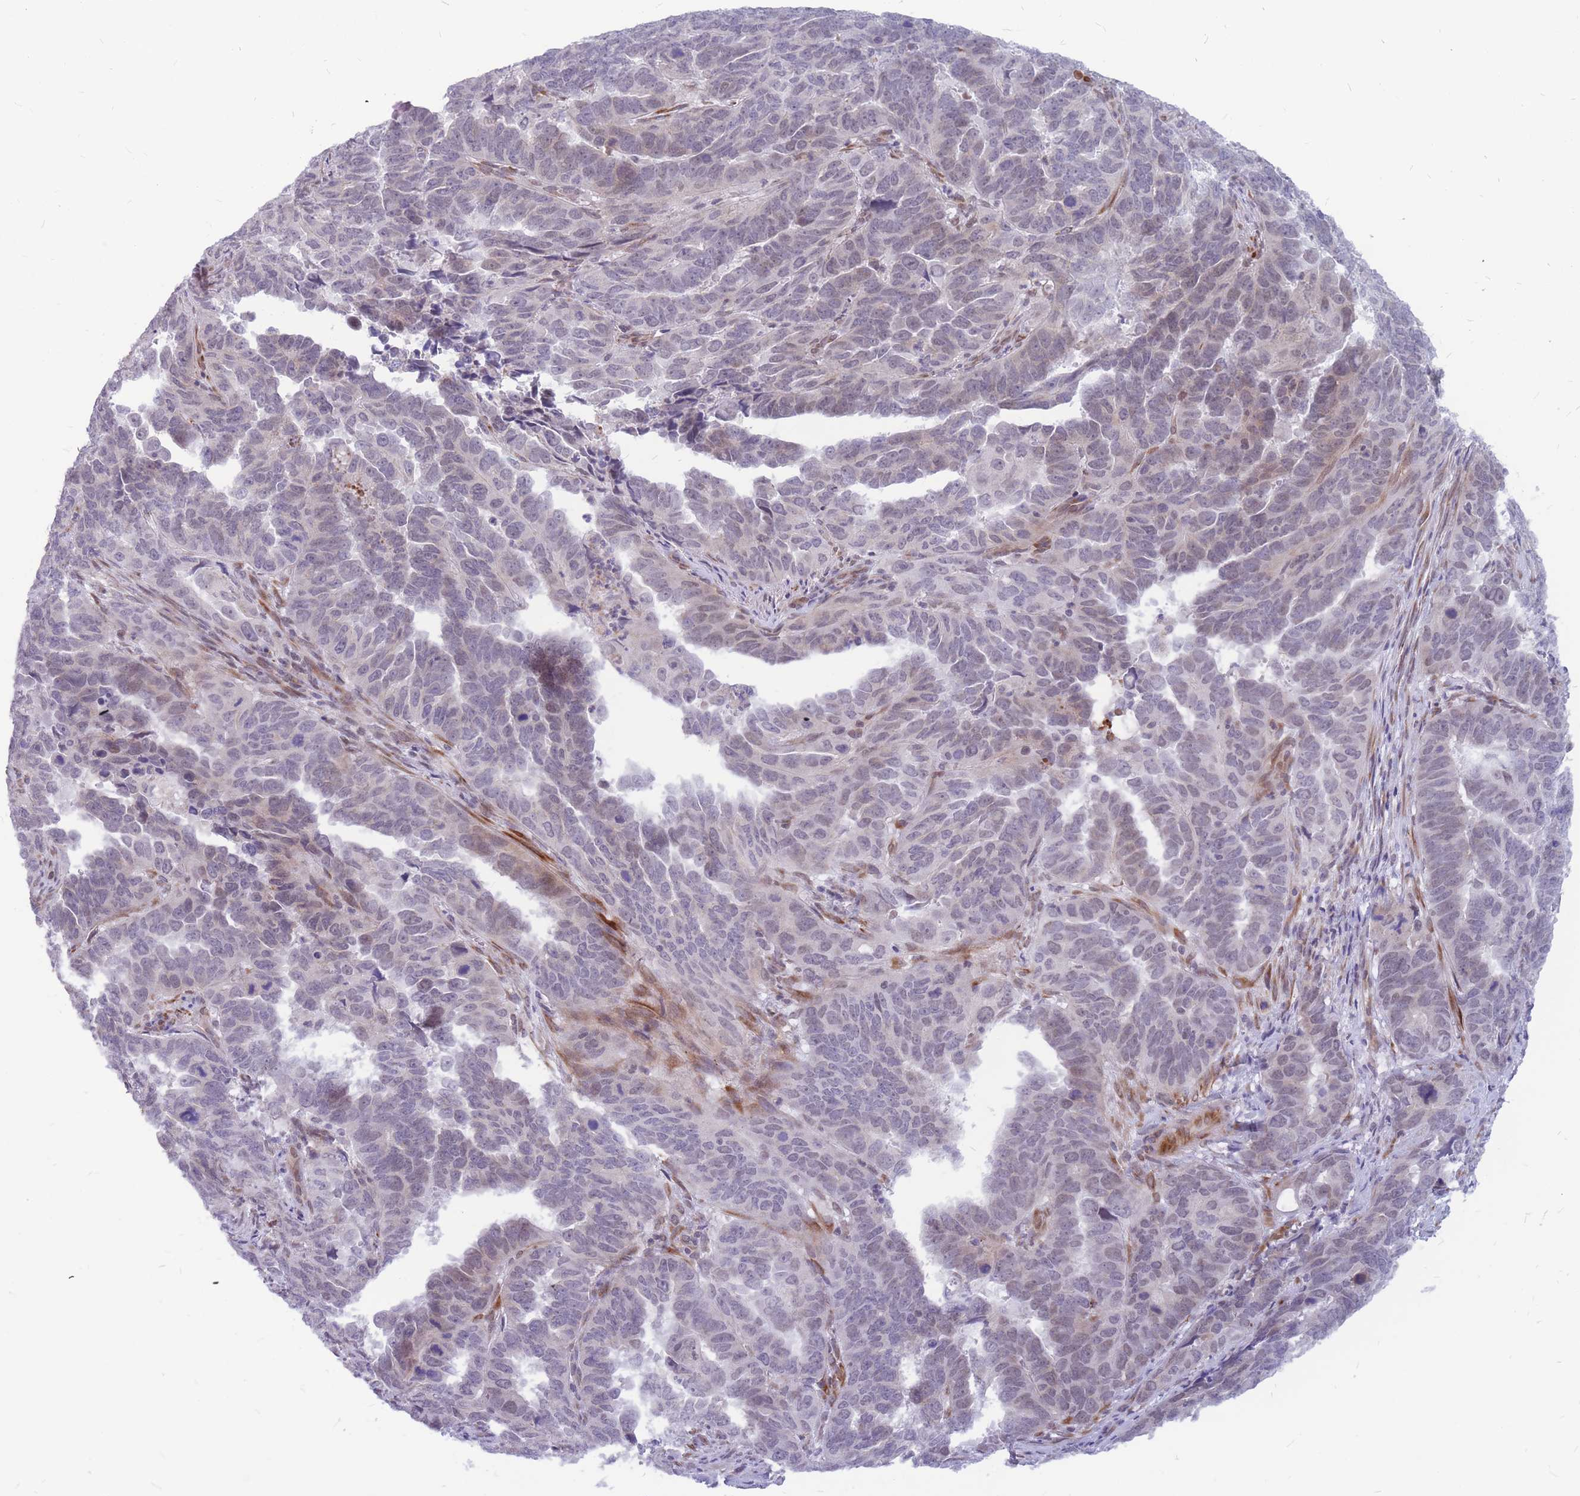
{"staining": {"intensity": "negative", "quantity": "none", "location": "none"}, "tissue": "endometrial cancer", "cell_type": "Tumor cells", "image_type": "cancer", "snomed": [{"axis": "morphology", "description": "Adenocarcinoma, NOS"}, {"axis": "topography", "description": "Endometrium"}], "caption": "Immunohistochemical staining of human endometrial cancer (adenocarcinoma) exhibits no significant staining in tumor cells.", "gene": "ADD2", "patient": {"sex": "female", "age": 65}}